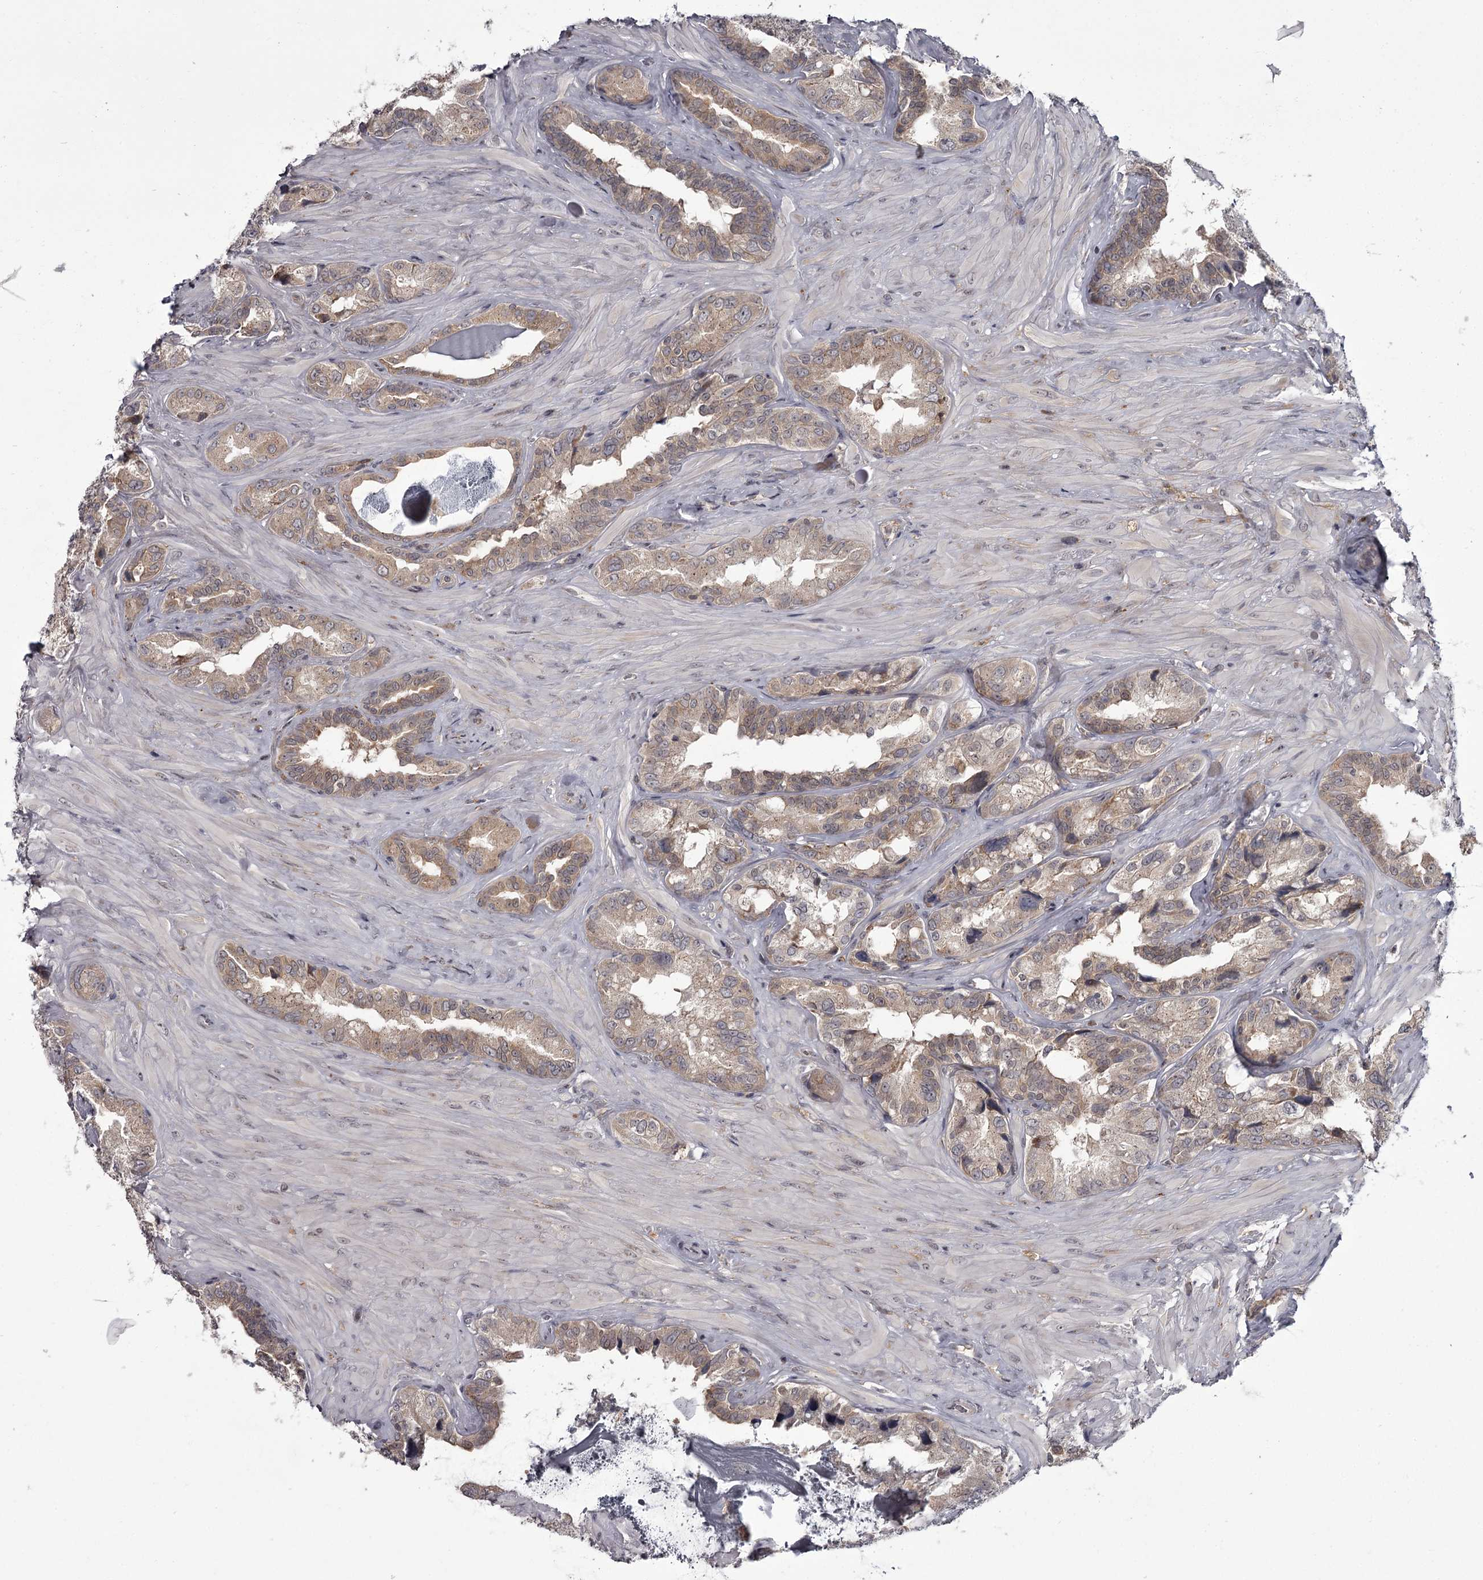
{"staining": {"intensity": "weak", "quantity": "25%-75%", "location": "cytoplasmic/membranous"}, "tissue": "seminal vesicle", "cell_type": "Glandular cells", "image_type": "normal", "snomed": [{"axis": "morphology", "description": "Normal tissue, NOS"}, {"axis": "topography", "description": "Seminal veicle"}, {"axis": "topography", "description": "Peripheral nerve tissue"}], "caption": "Protein expression analysis of normal human seminal vesicle reveals weak cytoplasmic/membranous staining in about 25%-75% of glandular cells. The protein is shown in brown color, while the nuclei are stained blue.", "gene": "CCDC92", "patient": {"sex": "male", "age": 67}}